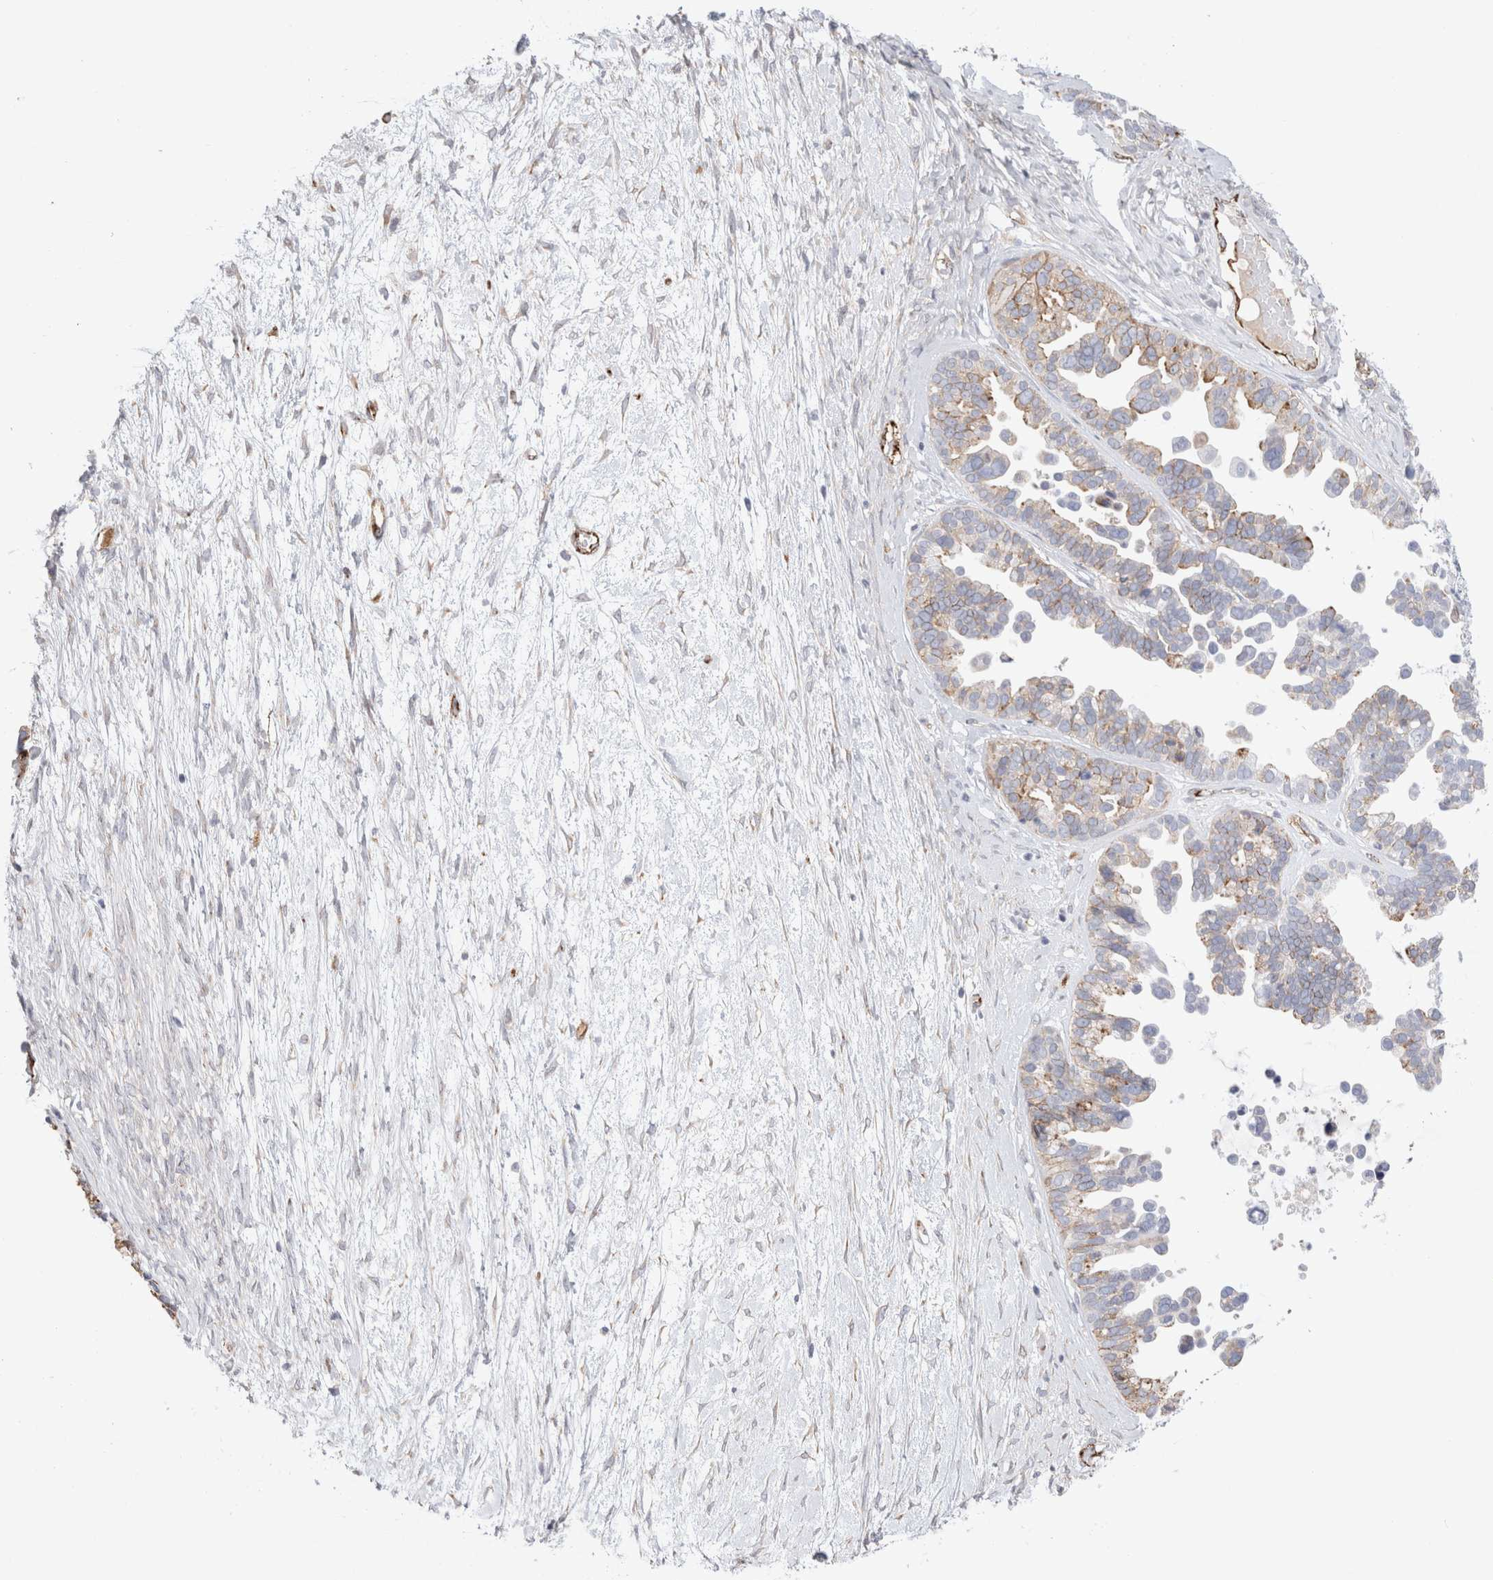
{"staining": {"intensity": "moderate", "quantity": "<25%", "location": "cytoplasmic/membranous"}, "tissue": "ovarian cancer", "cell_type": "Tumor cells", "image_type": "cancer", "snomed": [{"axis": "morphology", "description": "Cystadenocarcinoma, serous, NOS"}, {"axis": "topography", "description": "Ovary"}], "caption": "There is low levels of moderate cytoplasmic/membranous expression in tumor cells of ovarian serous cystadenocarcinoma, as demonstrated by immunohistochemical staining (brown color).", "gene": "CNPY4", "patient": {"sex": "female", "age": 56}}